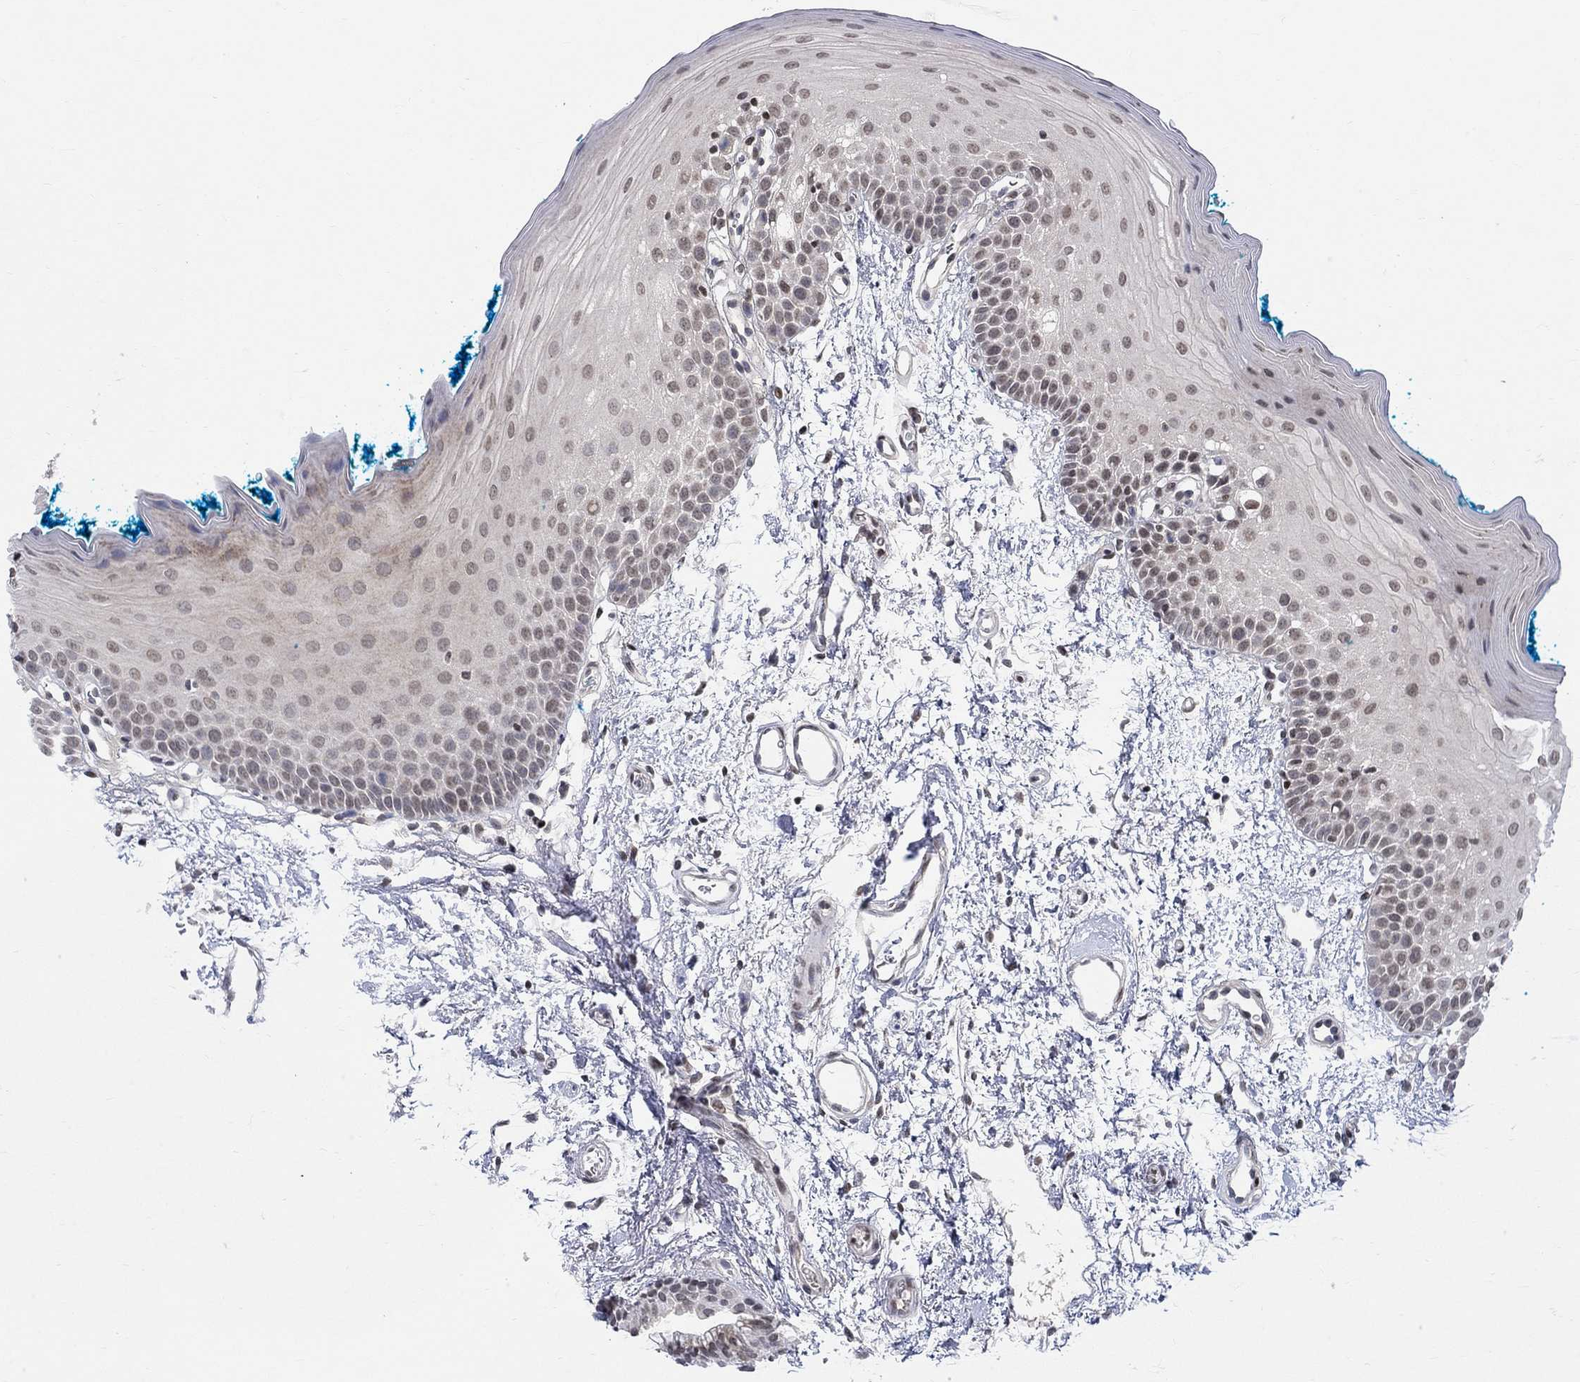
{"staining": {"intensity": "weak", "quantity": "<25%", "location": "nuclear"}, "tissue": "oral mucosa", "cell_type": "Squamous epithelial cells", "image_type": "normal", "snomed": [{"axis": "morphology", "description": "Normal tissue, NOS"}, {"axis": "morphology", "description": "Squamous cell carcinoma, NOS"}, {"axis": "topography", "description": "Oral tissue"}, {"axis": "topography", "description": "Head-Neck"}], "caption": "Squamous epithelial cells are negative for brown protein staining in unremarkable oral mucosa. Brightfield microscopy of immunohistochemistry (IHC) stained with DAB (brown) and hematoxylin (blue), captured at high magnification.", "gene": "KLF12", "patient": {"sex": "female", "age": 75}}